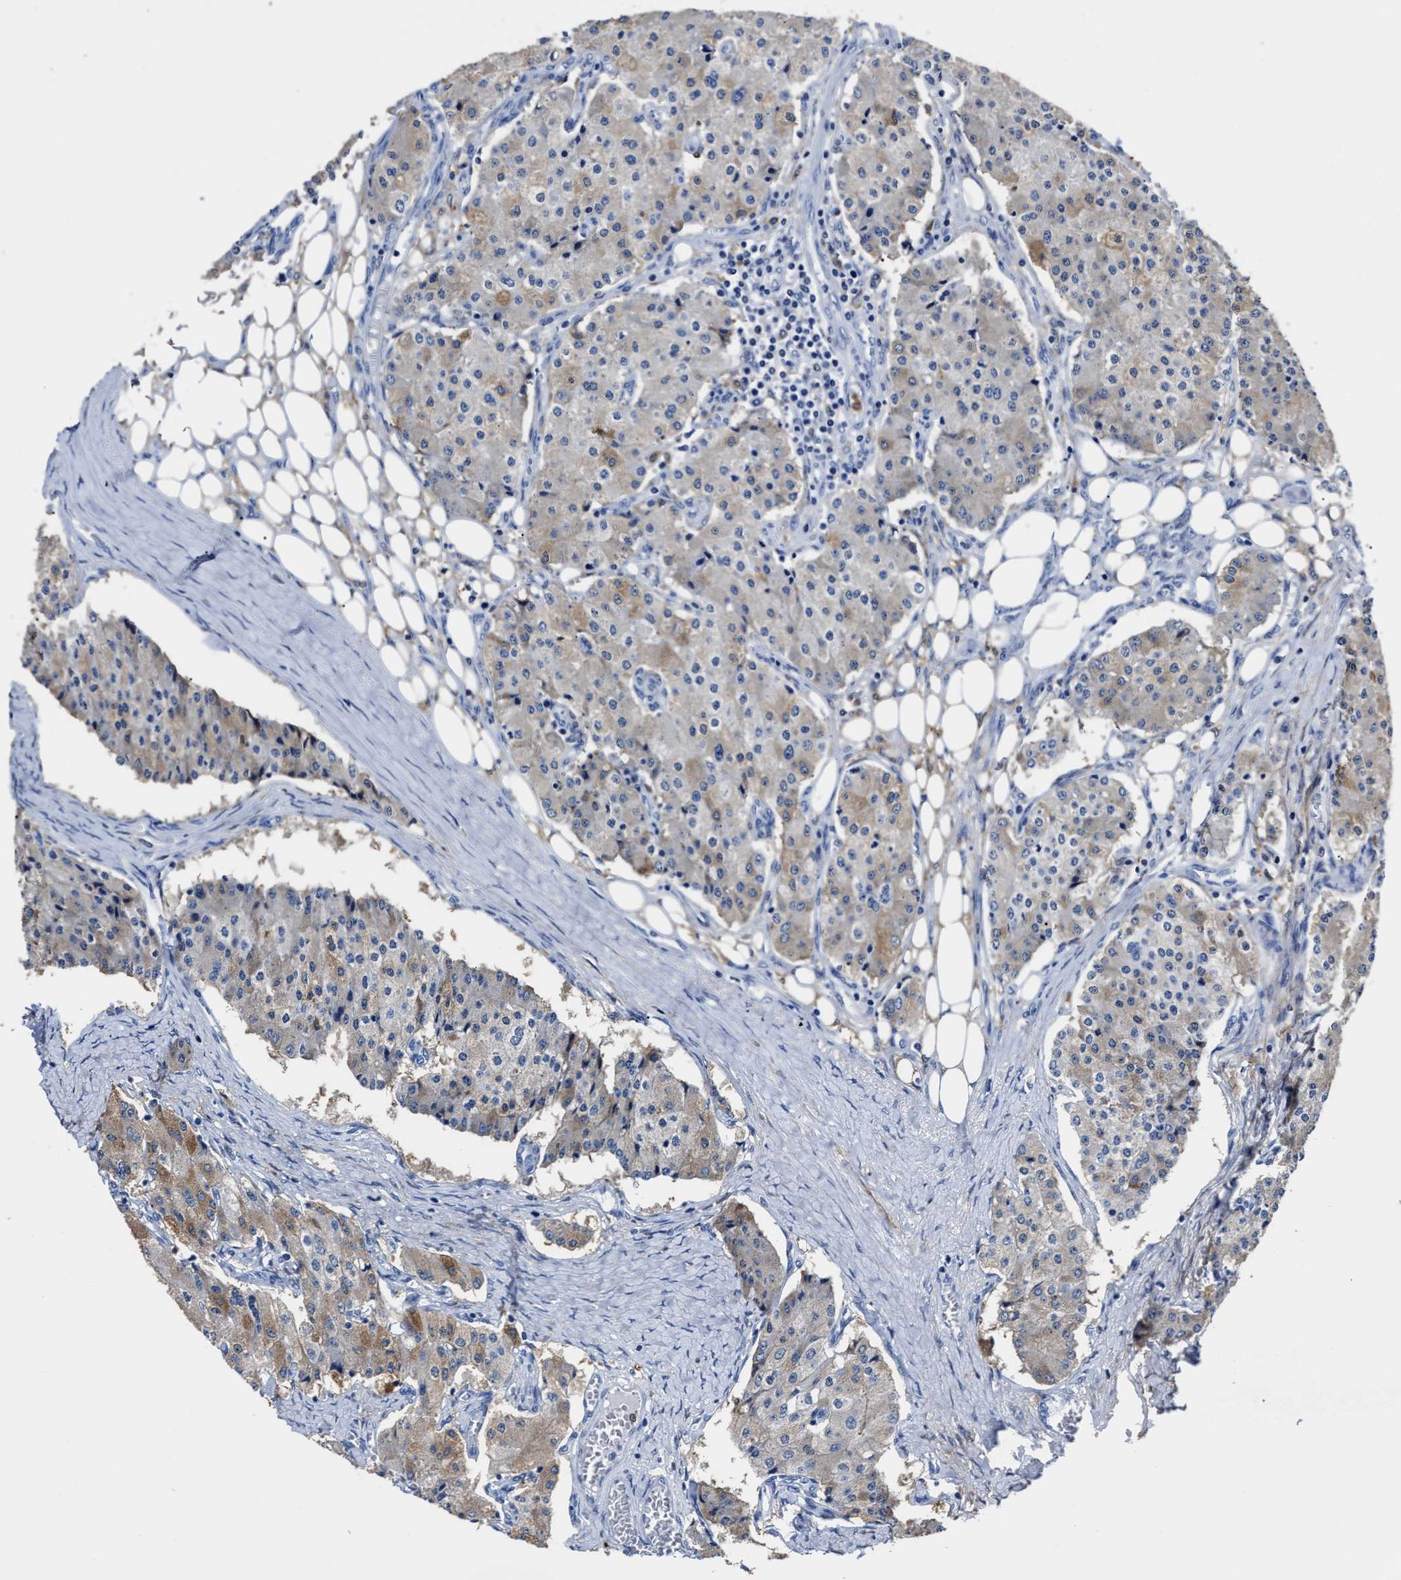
{"staining": {"intensity": "moderate", "quantity": "<25%", "location": "cytoplasmic/membranous"}, "tissue": "carcinoid", "cell_type": "Tumor cells", "image_type": "cancer", "snomed": [{"axis": "morphology", "description": "Carcinoid, malignant, NOS"}, {"axis": "topography", "description": "Colon"}], "caption": "Immunohistochemical staining of carcinoid demonstrates low levels of moderate cytoplasmic/membranous positivity in about <25% of tumor cells.", "gene": "PRPF4B", "patient": {"sex": "female", "age": 52}}